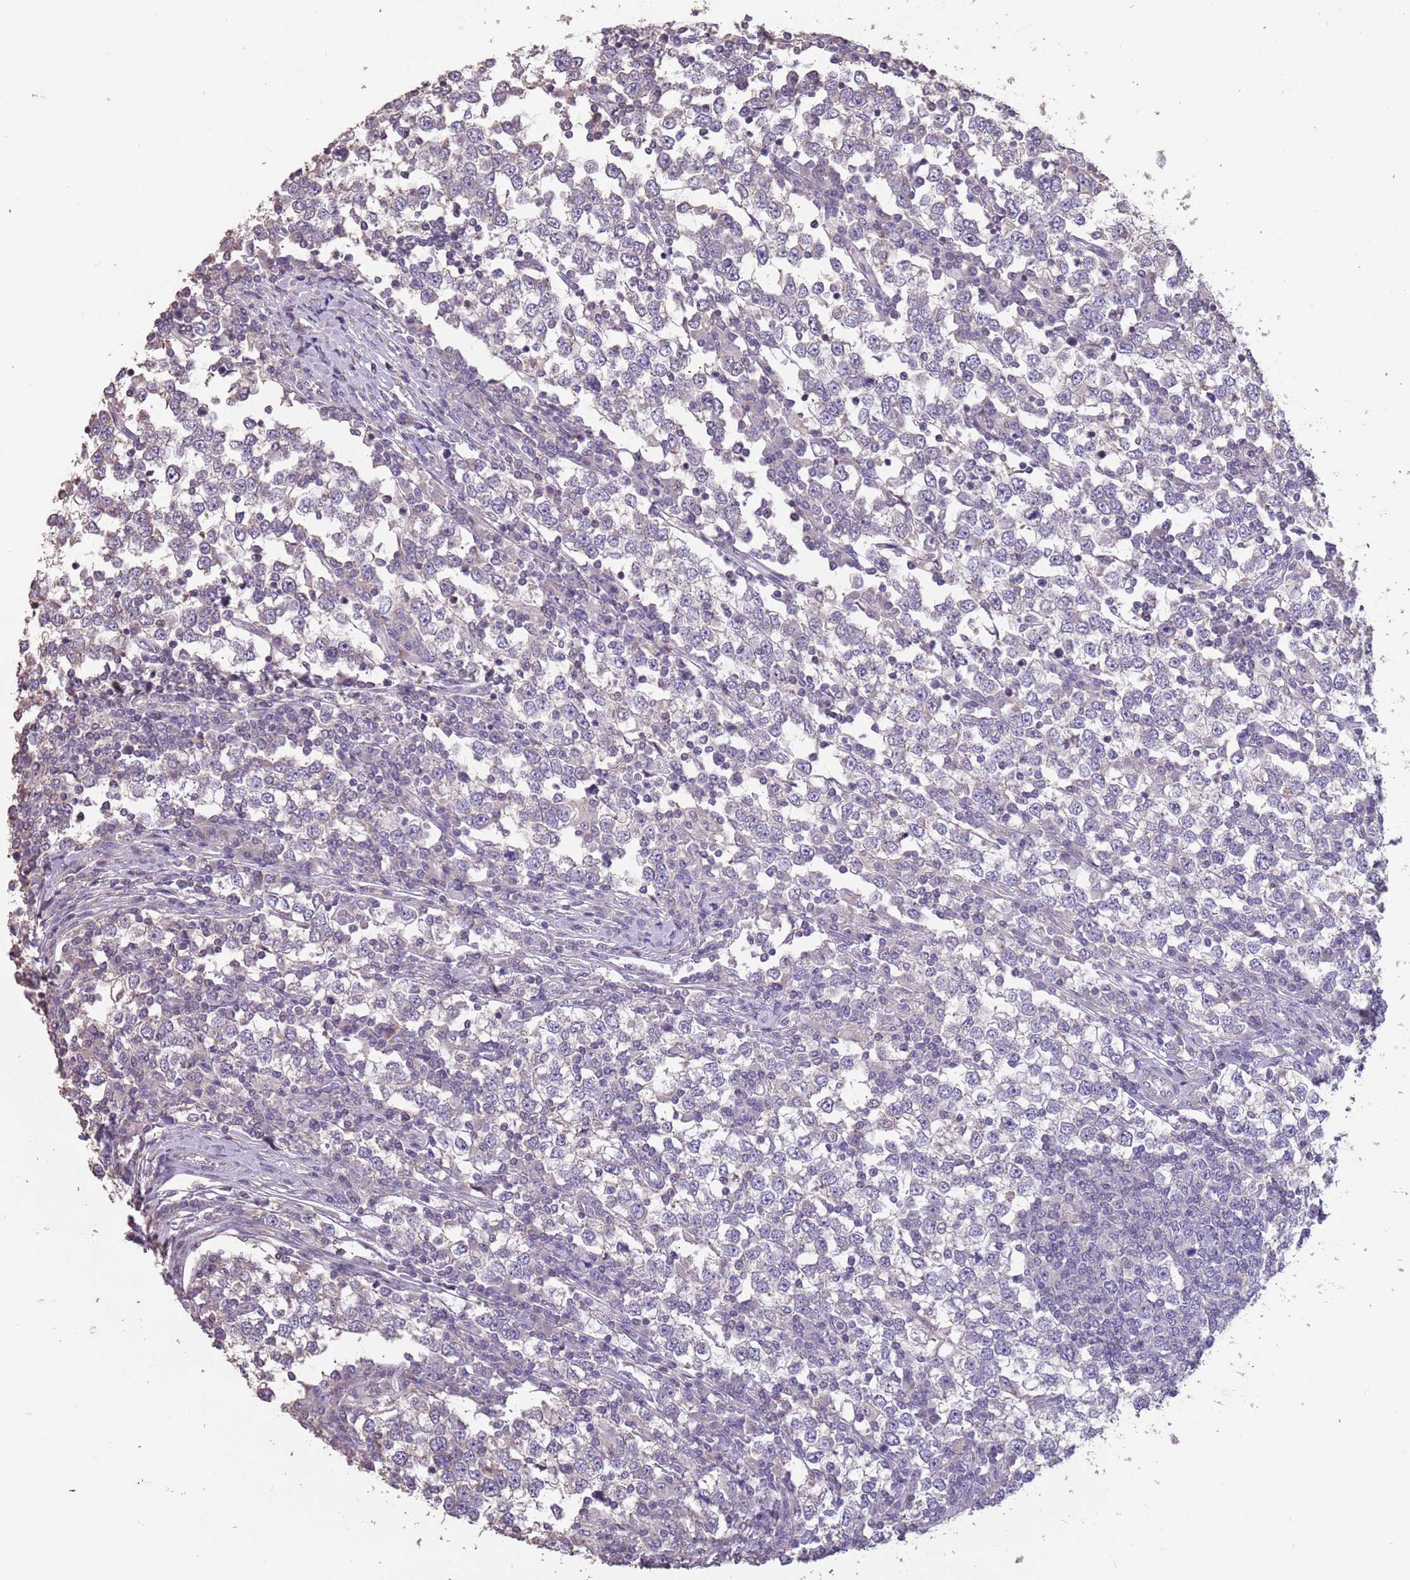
{"staining": {"intensity": "negative", "quantity": "none", "location": "none"}, "tissue": "testis cancer", "cell_type": "Tumor cells", "image_type": "cancer", "snomed": [{"axis": "morphology", "description": "Seminoma, NOS"}, {"axis": "topography", "description": "Testis"}], "caption": "Immunohistochemistry (IHC) of testis seminoma shows no positivity in tumor cells. The staining was performed using DAB (3,3'-diaminobenzidine) to visualize the protein expression in brown, while the nuclei were stained in blue with hematoxylin (Magnification: 20x).", "gene": "MBD3L1", "patient": {"sex": "male", "age": 65}}